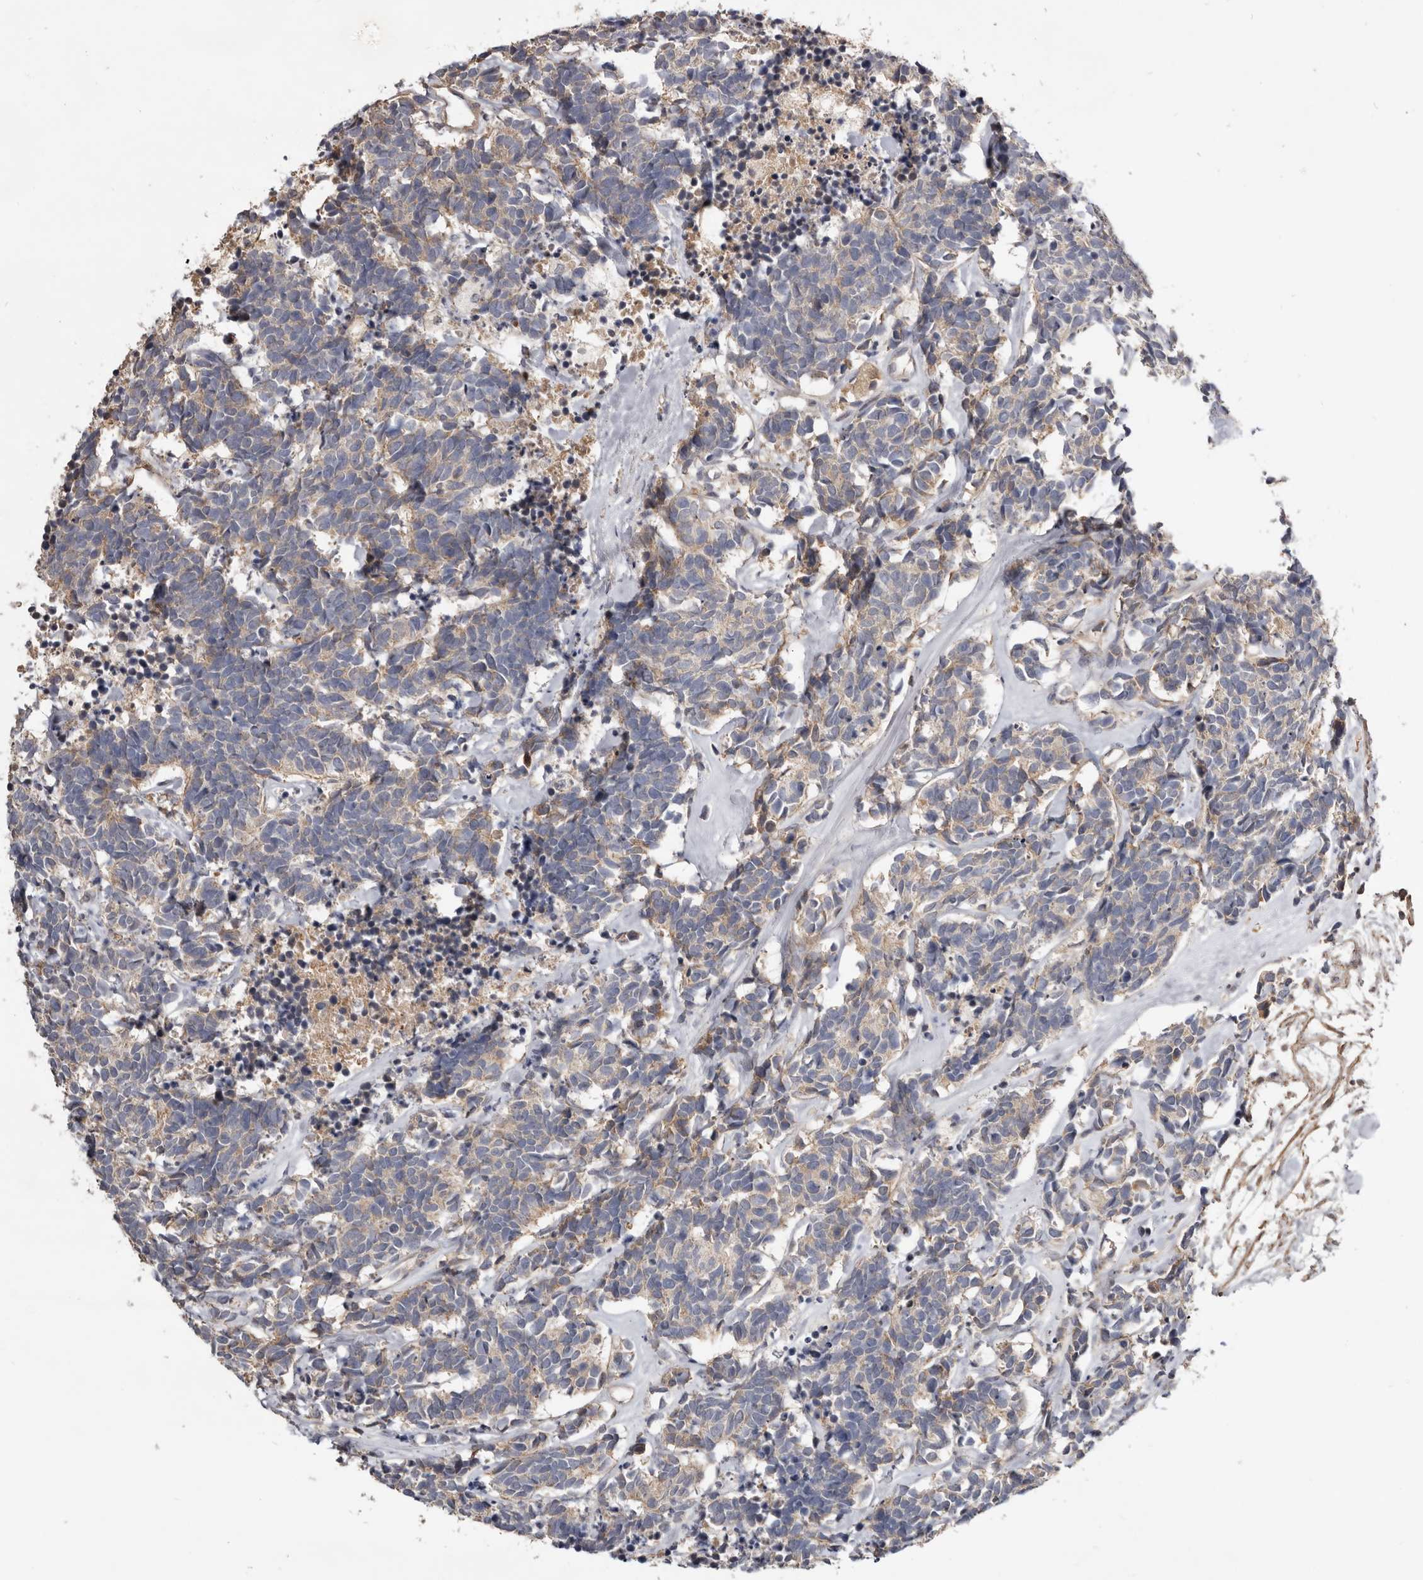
{"staining": {"intensity": "weak", "quantity": "25%-75%", "location": "cytoplasmic/membranous"}, "tissue": "carcinoid", "cell_type": "Tumor cells", "image_type": "cancer", "snomed": [{"axis": "morphology", "description": "Carcinoma, NOS"}, {"axis": "morphology", "description": "Carcinoid, malignant, NOS"}, {"axis": "topography", "description": "Urinary bladder"}], "caption": "A micrograph showing weak cytoplasmic/membranous positivity in about 25%-75% of tumor cells in carcinoid, as visualized by brown immunohistochemical staining.", "gene": "TTC39A", "patient": {"sex": "male", "age": 57}}